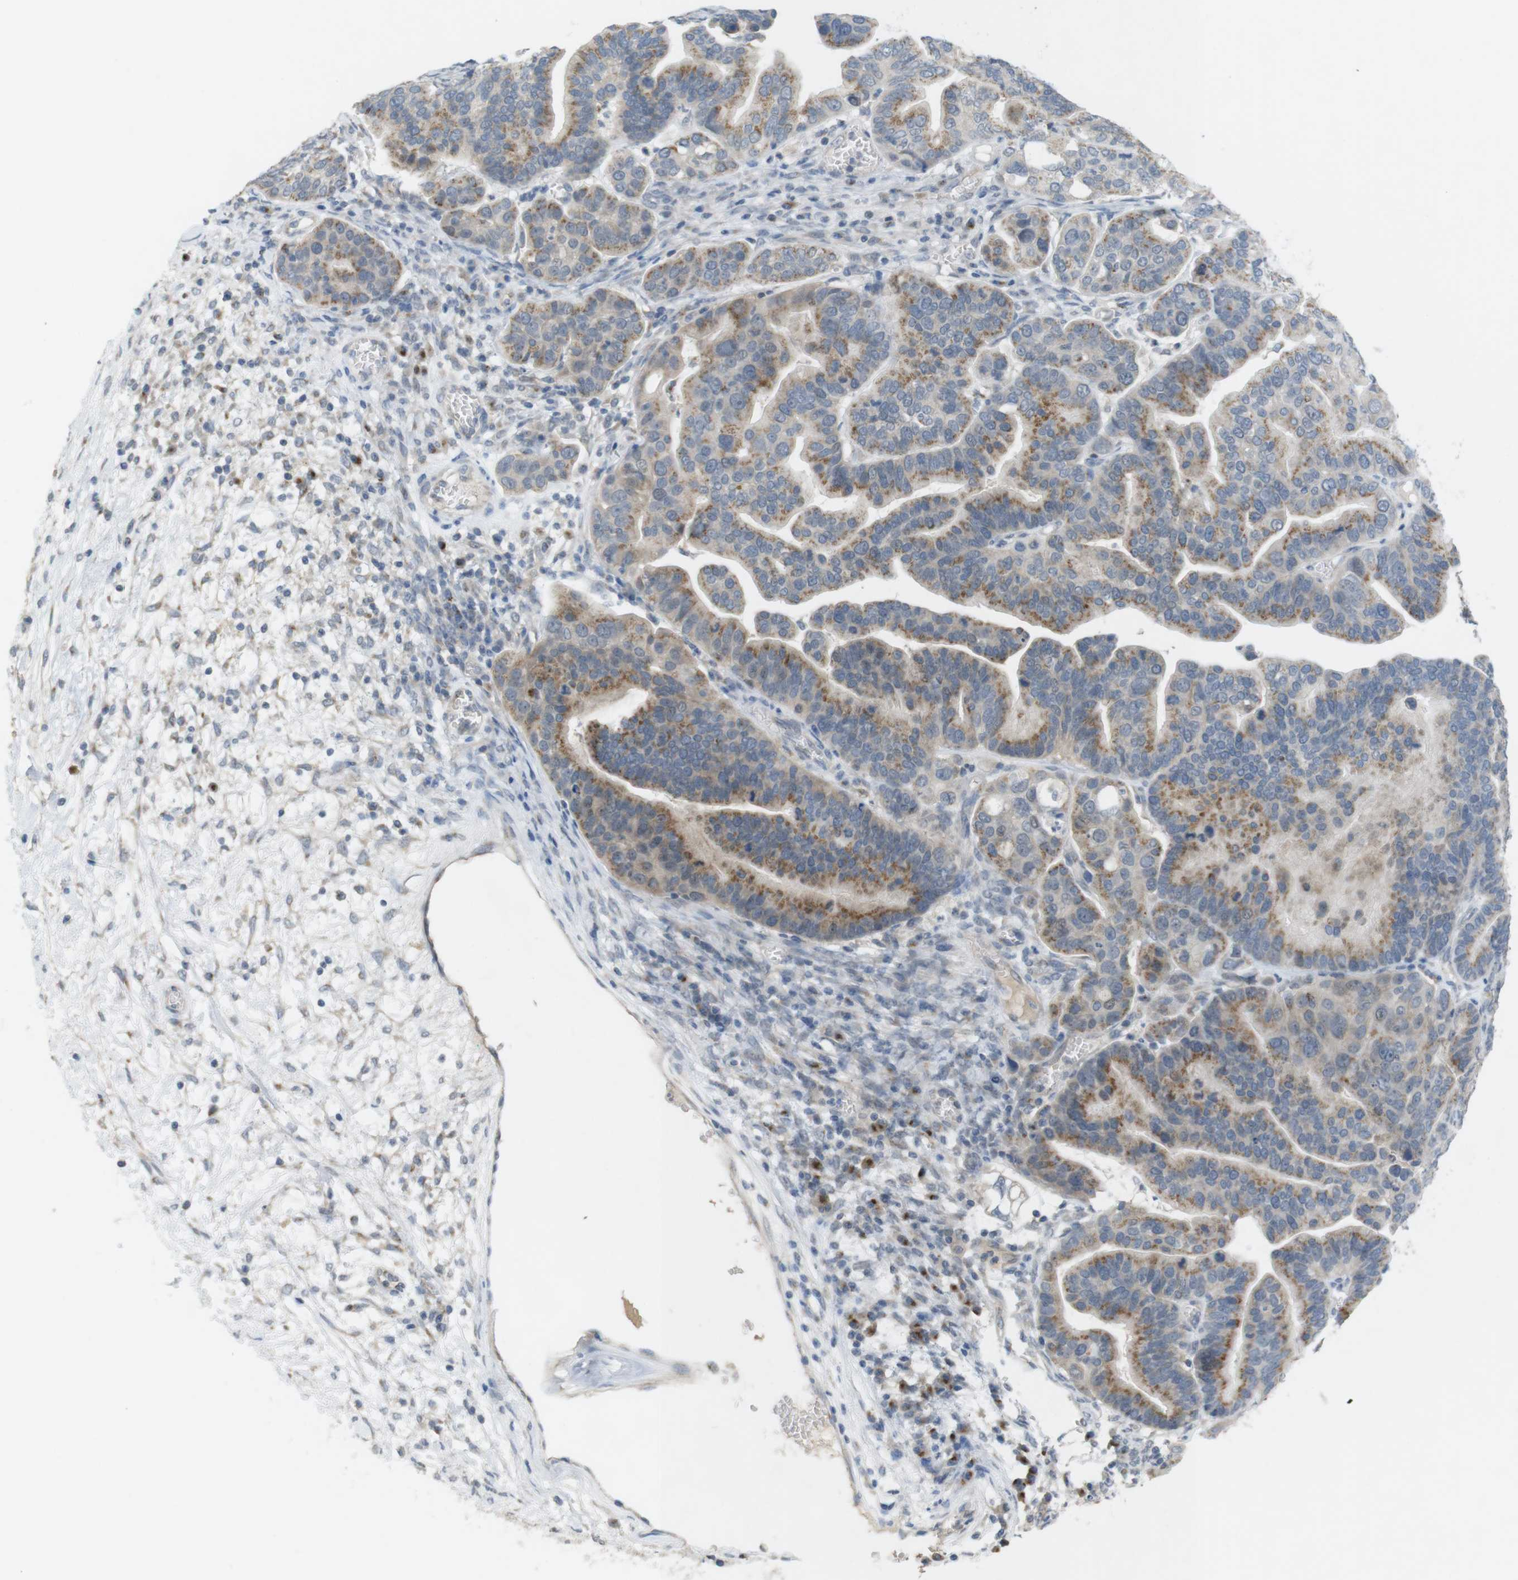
{"staining": {"intensity": "moderate", "quantity": ">75%", "location": "cytoplasmic/membranous"}, "tissue": "ovarian cancer", "cell_type": "Tumor cells", "image_type": "cancer", "snomed": [{"axis": "morphology", "description": "Cystadenocarcinoma, serous, NOS"}, {"axis": "topography", "description": "Ovary"}], "caption": "Human serous cystadenocarcinoma (ovarian) stained for a protein (brown) displays moderate cytoplasmic/membranous positive positivity in about >75% of tumor cells.", "gene": "YIPF3", "patient": {"sex": "female", "age": 56}}